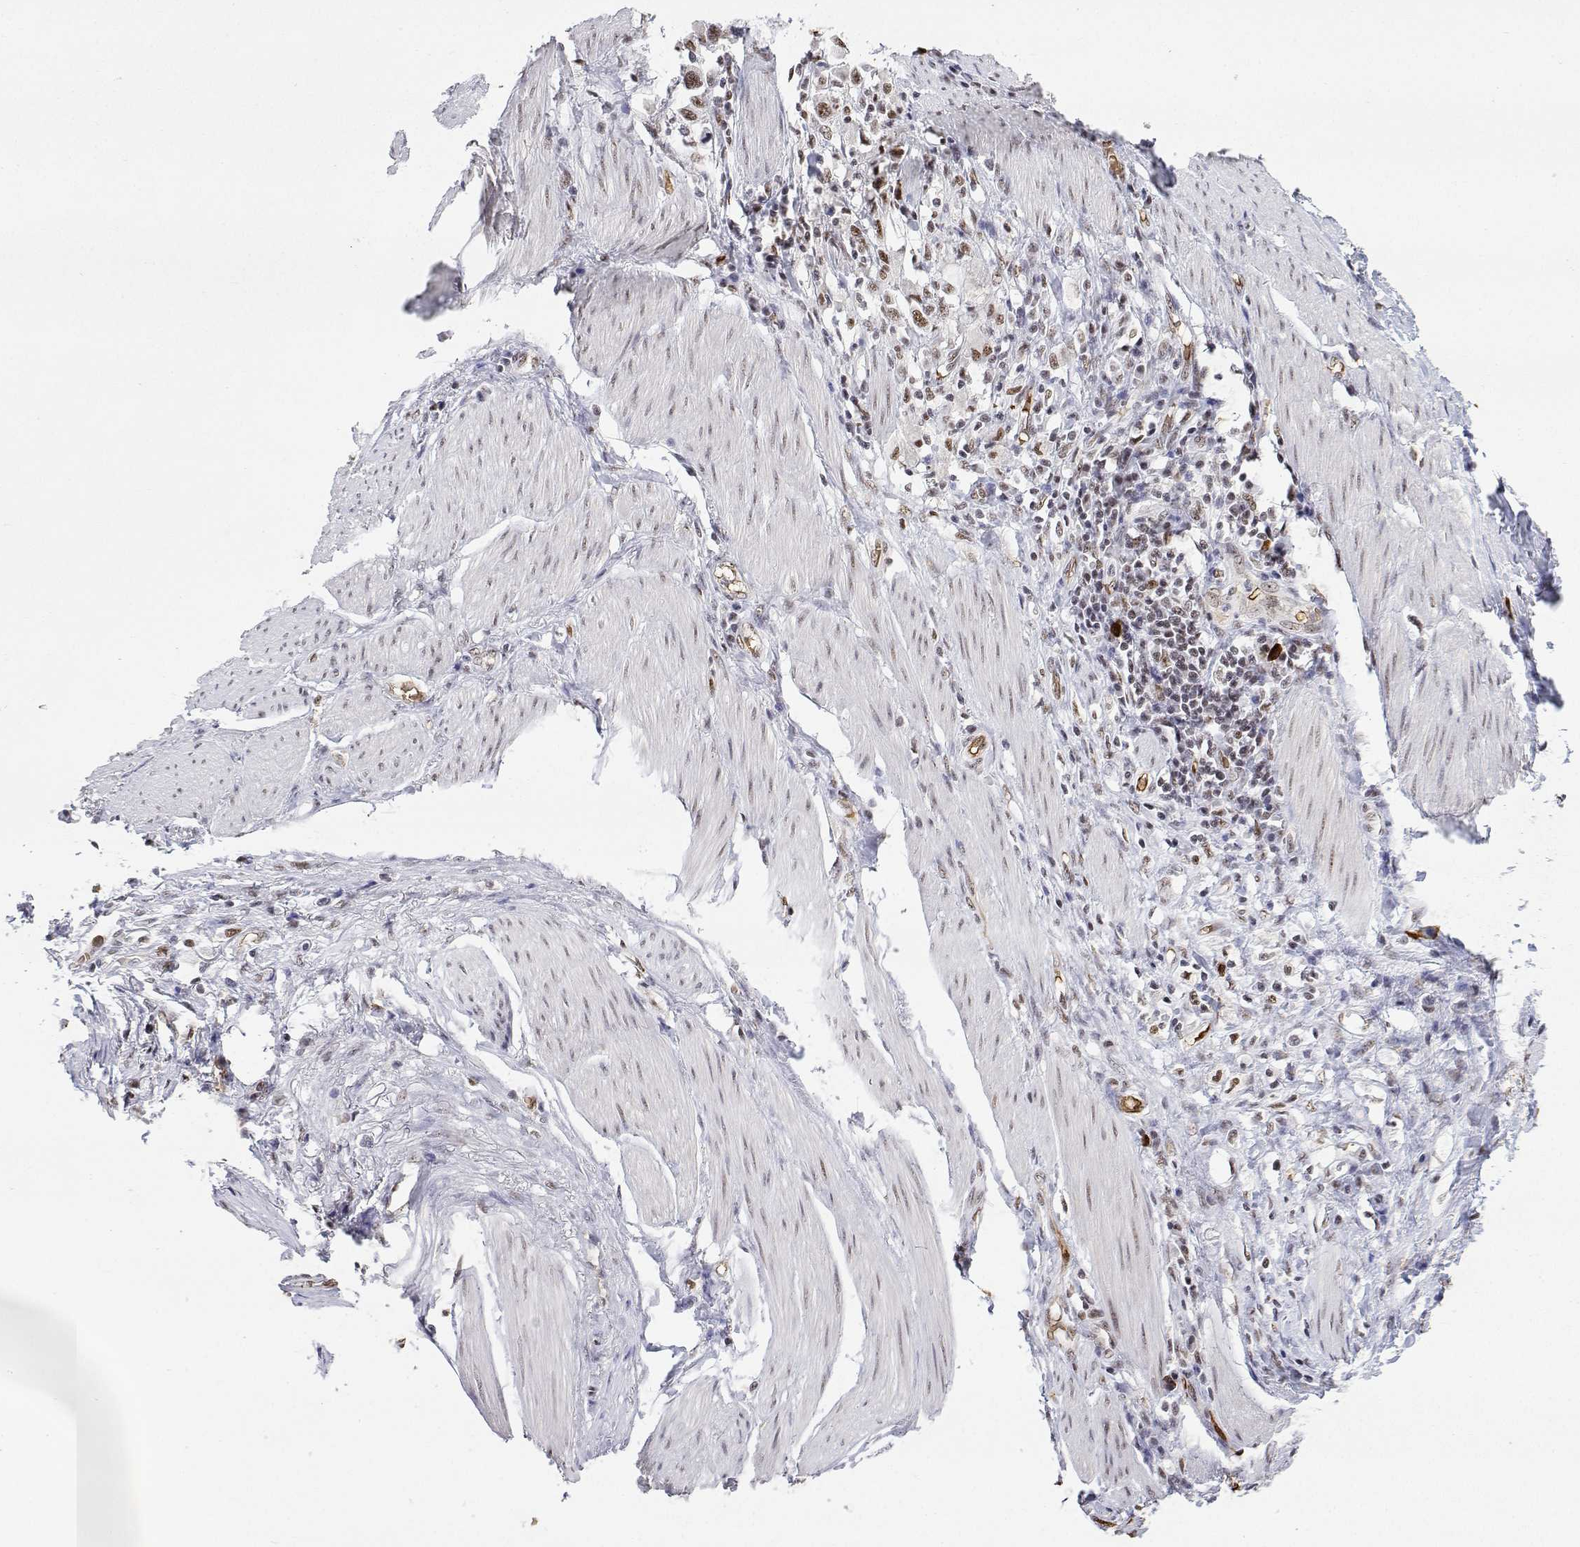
{"staining": {"intensity": "moderate", "quantity": ">75%", "location": "nuclear"}, "tissue": "stomach cancer", "cell_type": "Tumor cells", "image_type": "cancer", "snomed": [{"axis": "morphology", "description": "Adenocarcinoma, NOS"}, {"axis": "topography", "description": "Stomach"}], "caption": "The photomicrograph shows immunohistochemical staining of stomach cancer (adenocarcinoma). There is moderate nuclear staining is identified in about >75% of tumor cells.", "gene": "ADAR", "patient": {"sex": "female", "age": 81}}